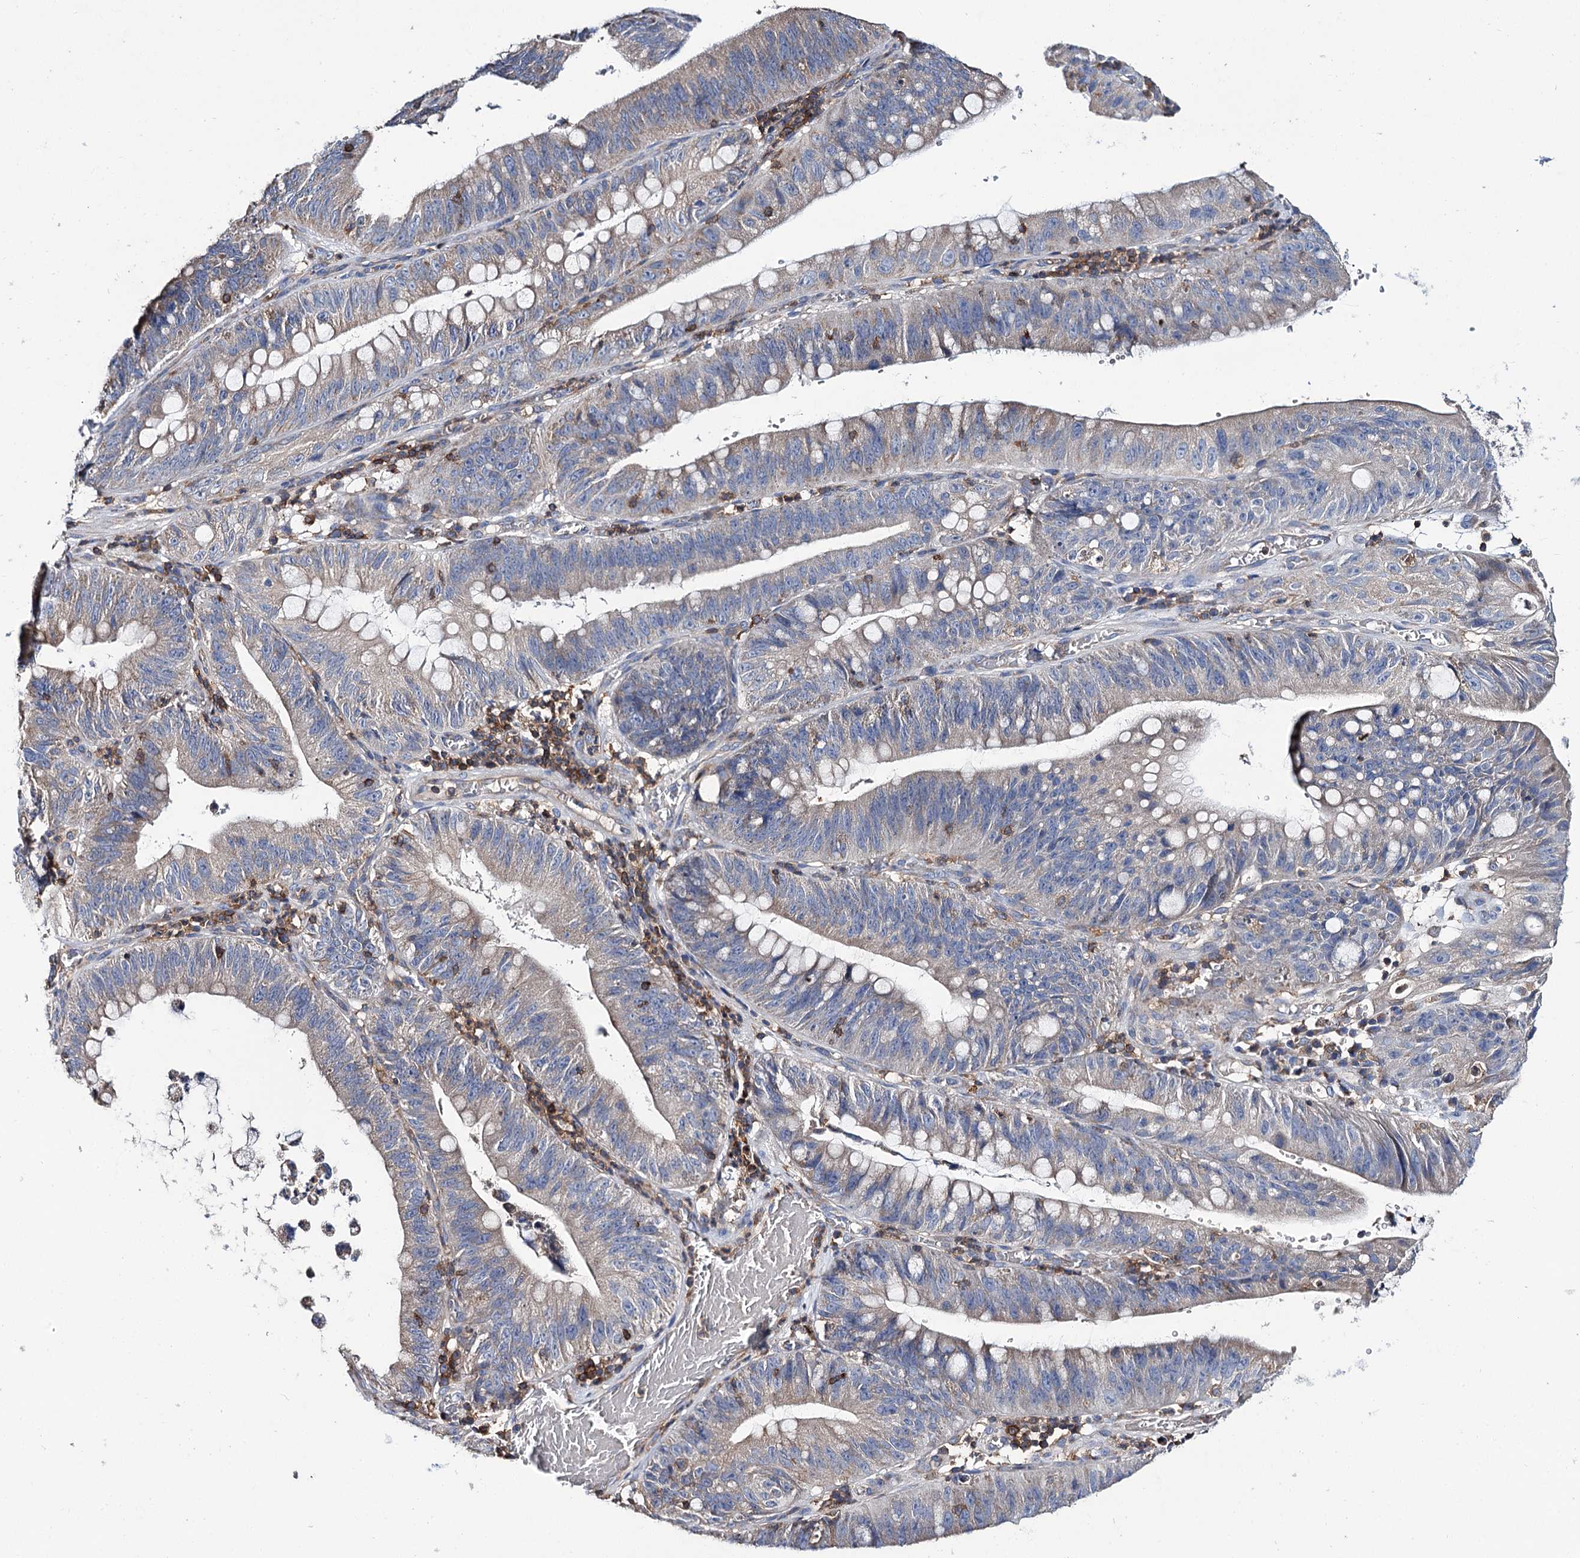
{"staining": {"intensity": "negative", "quantity": "none", "location": "none"}, "tissue": "stomach cancer", "cell_type": "Tumor cells", "image_type": "cancer", "snomed": [{"axis": "morphology", "description": "Adenocarcinoma, NOS"}, {"axis": "topography", "description": "Stomach"}], "caption": "IHC of human adenocarcinoma (stomach) reveals no staining in tumor cells.", "gene": "UBASH3B", "patient": {"sex": "male", "age": 59}}